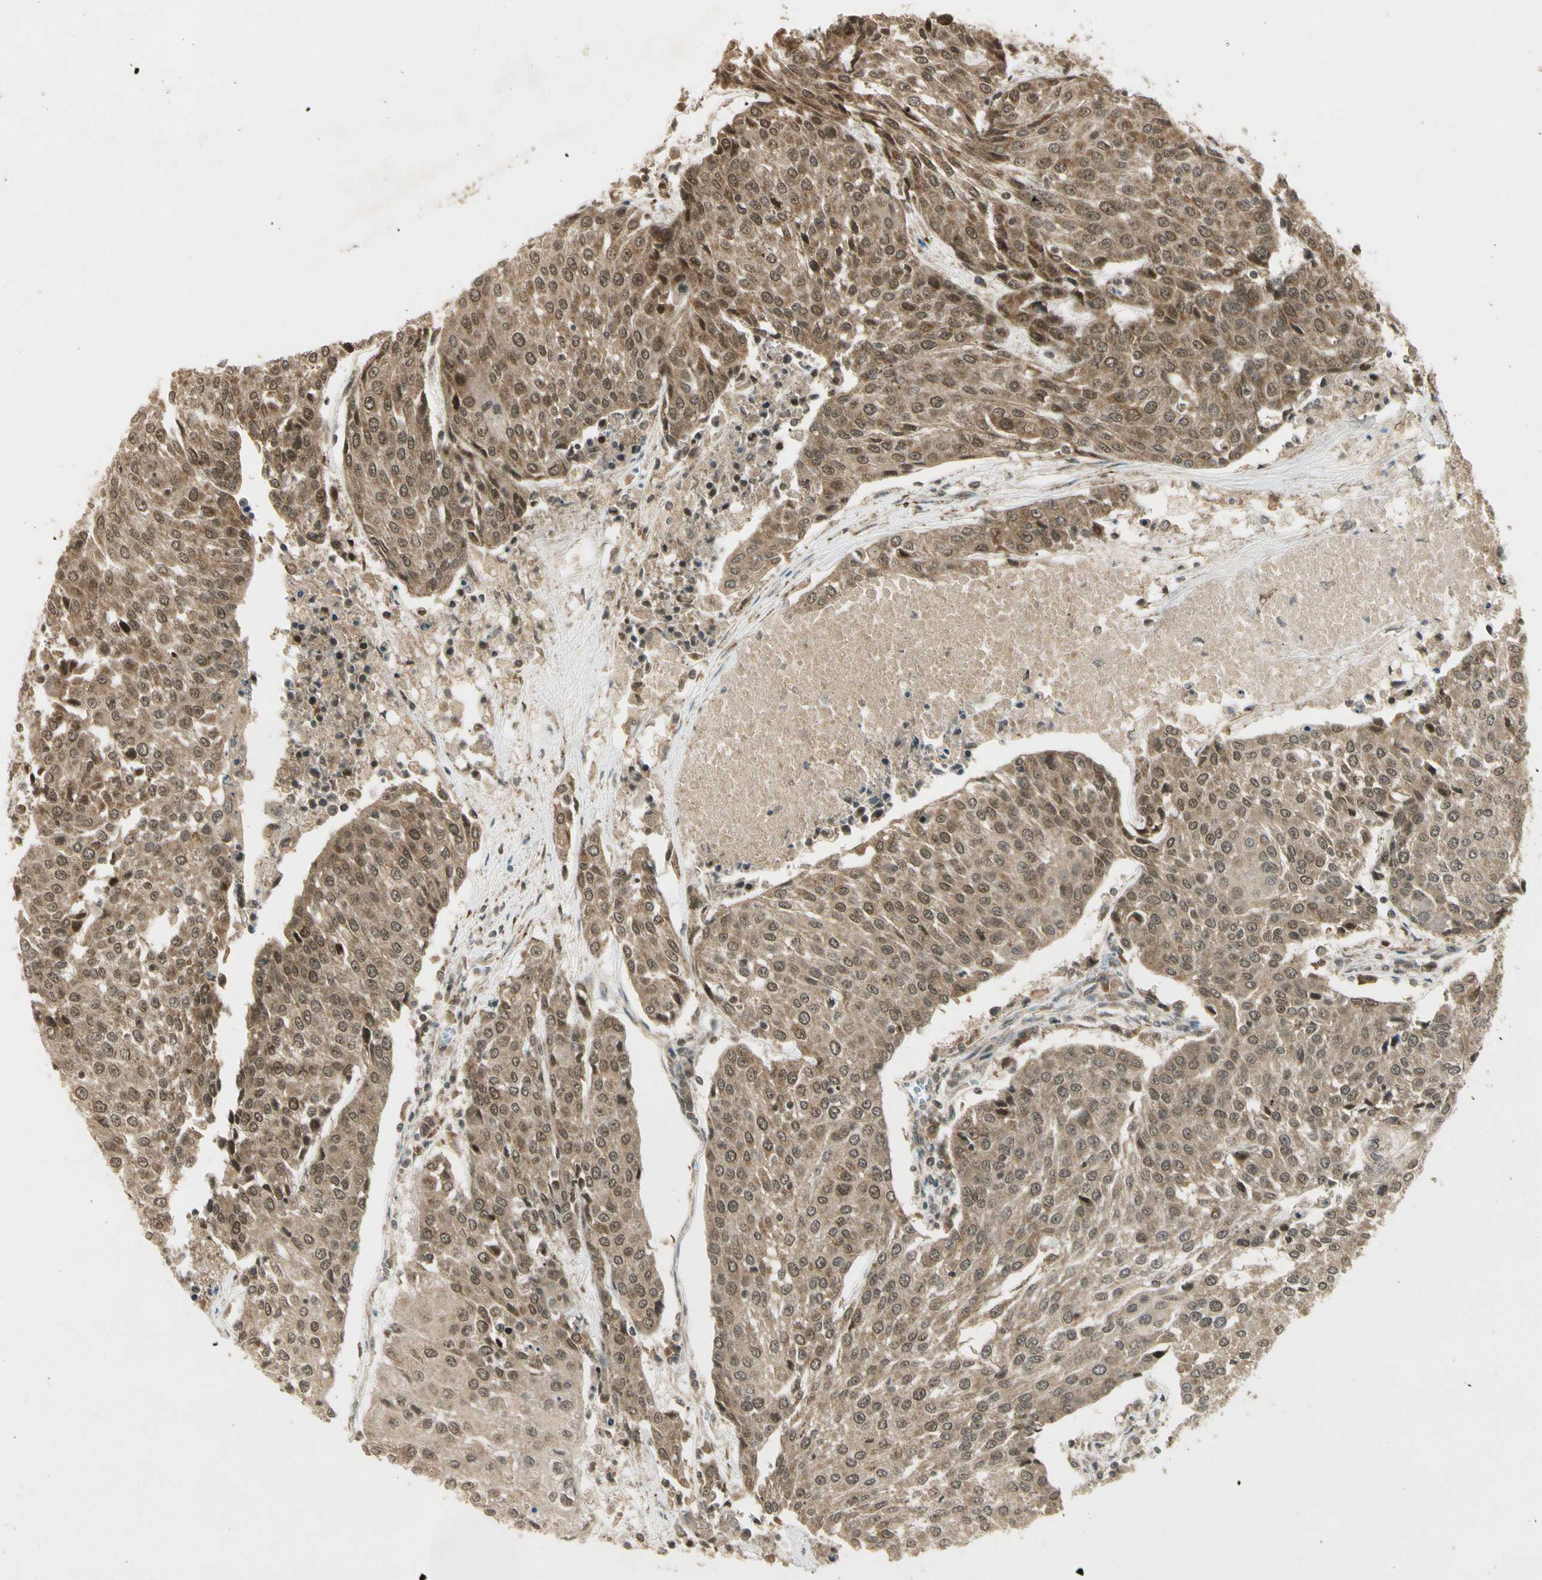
{"staining": {"intensity": "moderate", "quantity": ">75%", "location": "cytoplasmic/membranous,nuclear"}, "tissue": "urothelial cancer", "cell_type": "Tumor cells", "image_type": "cancer", "snomed": [{"axis": "morphology", "description": "Urothelial carcinoma, High grade"}, {"axis": "topography", "description": "Urinary bladder"}], "caption": "This is an image of immunohistochemistry (IHC) staining of urothelial carcinoma (high-grade), which shows moderate staining in the cytoplasmic/membranous and nuclear of tumor cells.", "gene": "ZNF135", "patient": {"sex": "female", "age": 85}}